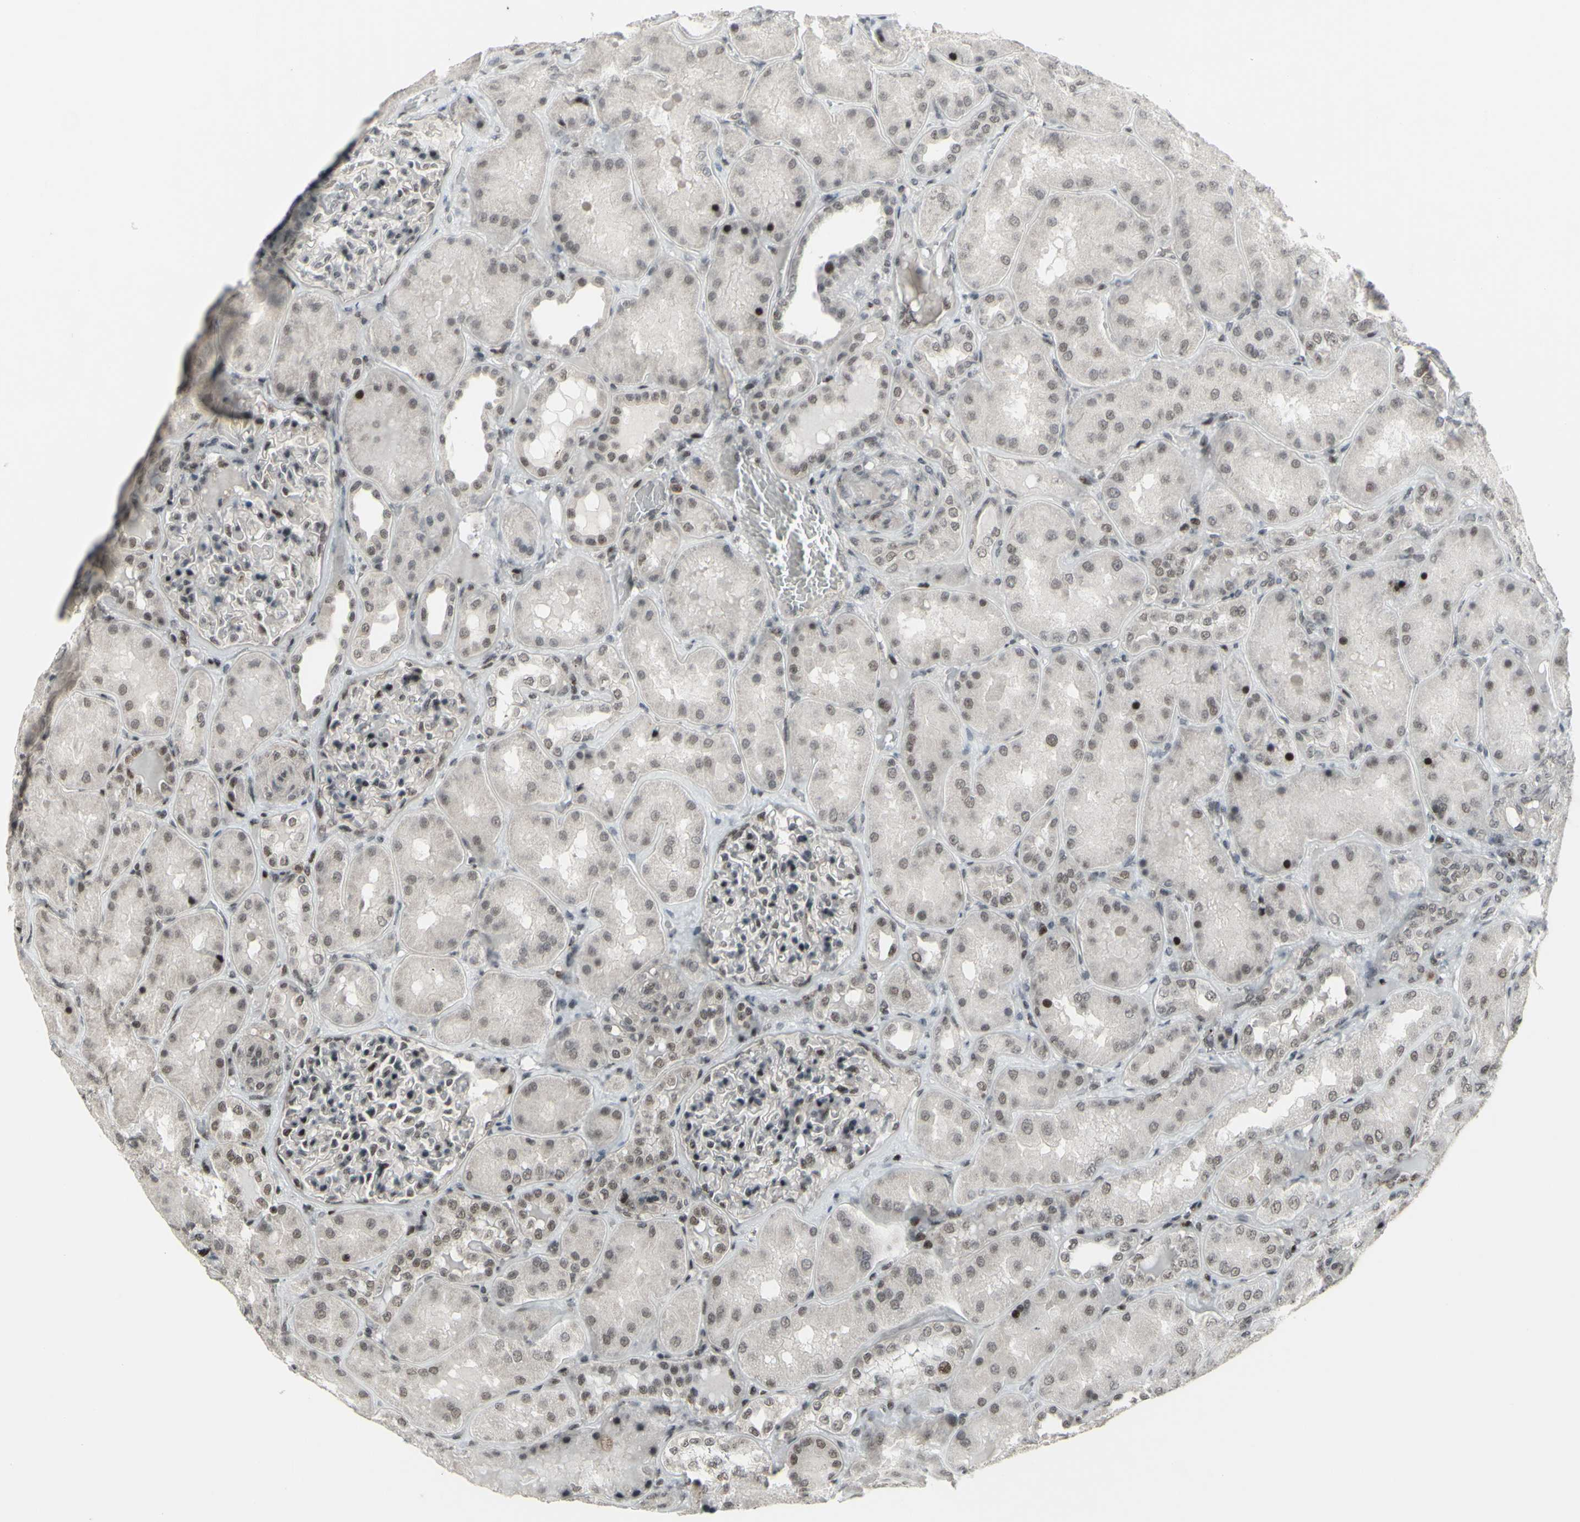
{"staining": {"intensity": "weak", "quantity": "<25%", "location": "nuclear"}, "tissue": "kidney", "cell_type": "Cells in glomeruli", "image_type": "normal", "snomed": [{"axis": "morphology", "description": "Normal tissue, NOS"}, {"axis": "topography", "description": "Kidney"}], "caption": "DAB (3,3'-diaminobenzidine) immunohistochemical staining of unremarkable kidney reveals no significant positivity in cells in glomeruli. Brightfield microscopy of IHC stained with DAB (3,3'-diaminobenzidine) (brown) and hematoxylin (blue), captured at high magnification.", "gene": "SUPT6H", "patient": {"sex": "female", "age": 56}}